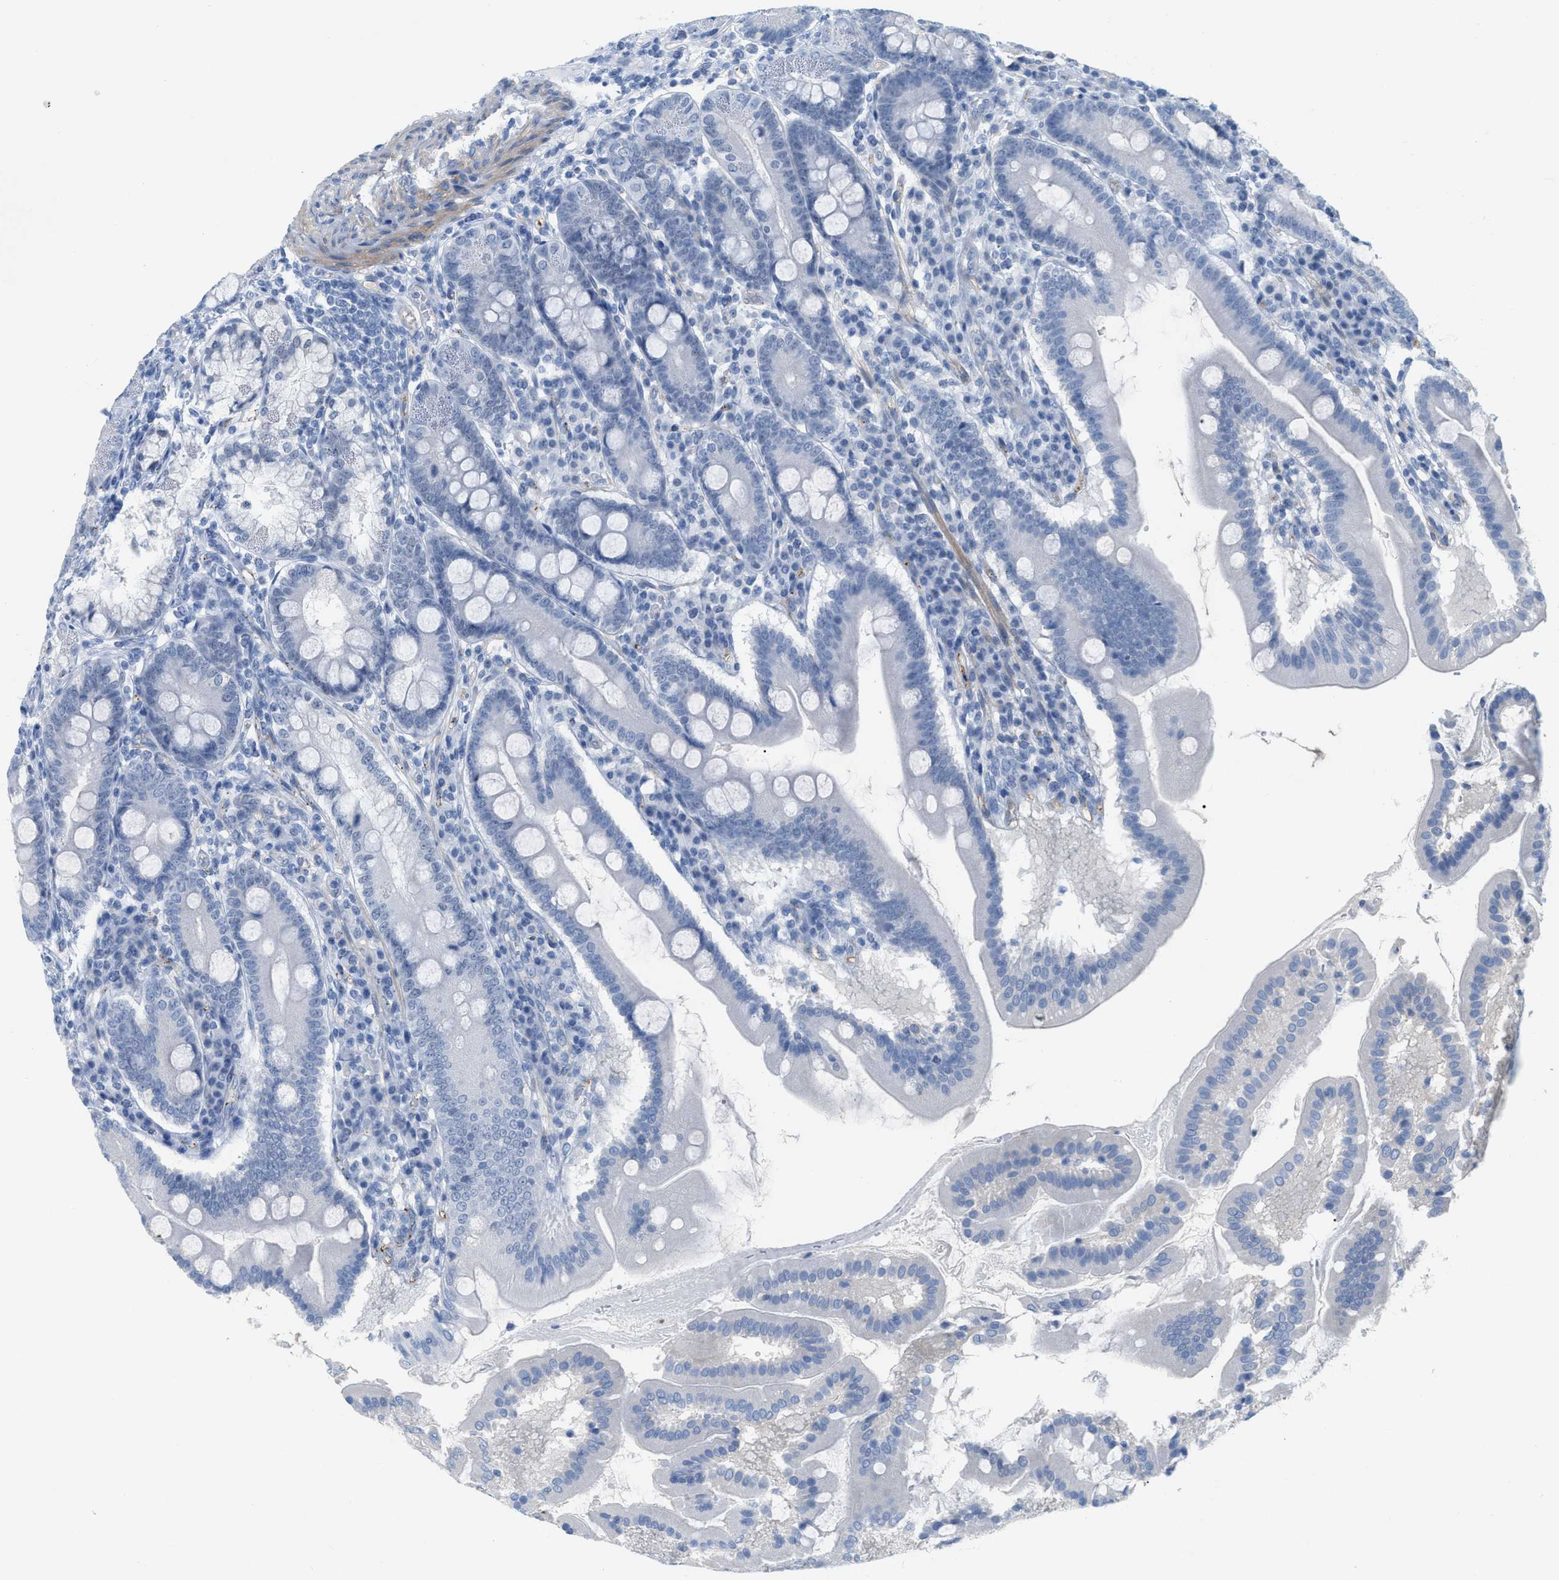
{"staining": {"intensity": "negative", "quantity": "none", "location": "none"}, "tissue": "duodenum", "cell_type": "Glandular cells", "image_type": "normal", "snomed": [{"axis": "morphology", "description": "Normal tissue, NOS"}, {"axis": "topography", "description": "Duodenum"}], "caption": "Immunohistochemistry (IHC) histopathology image of normal duodenum stained for a protein (brown), which exhibits no expression in glandular cells.", "gene": "HLTF", "patient": {"sex": "male", "age": 50}}